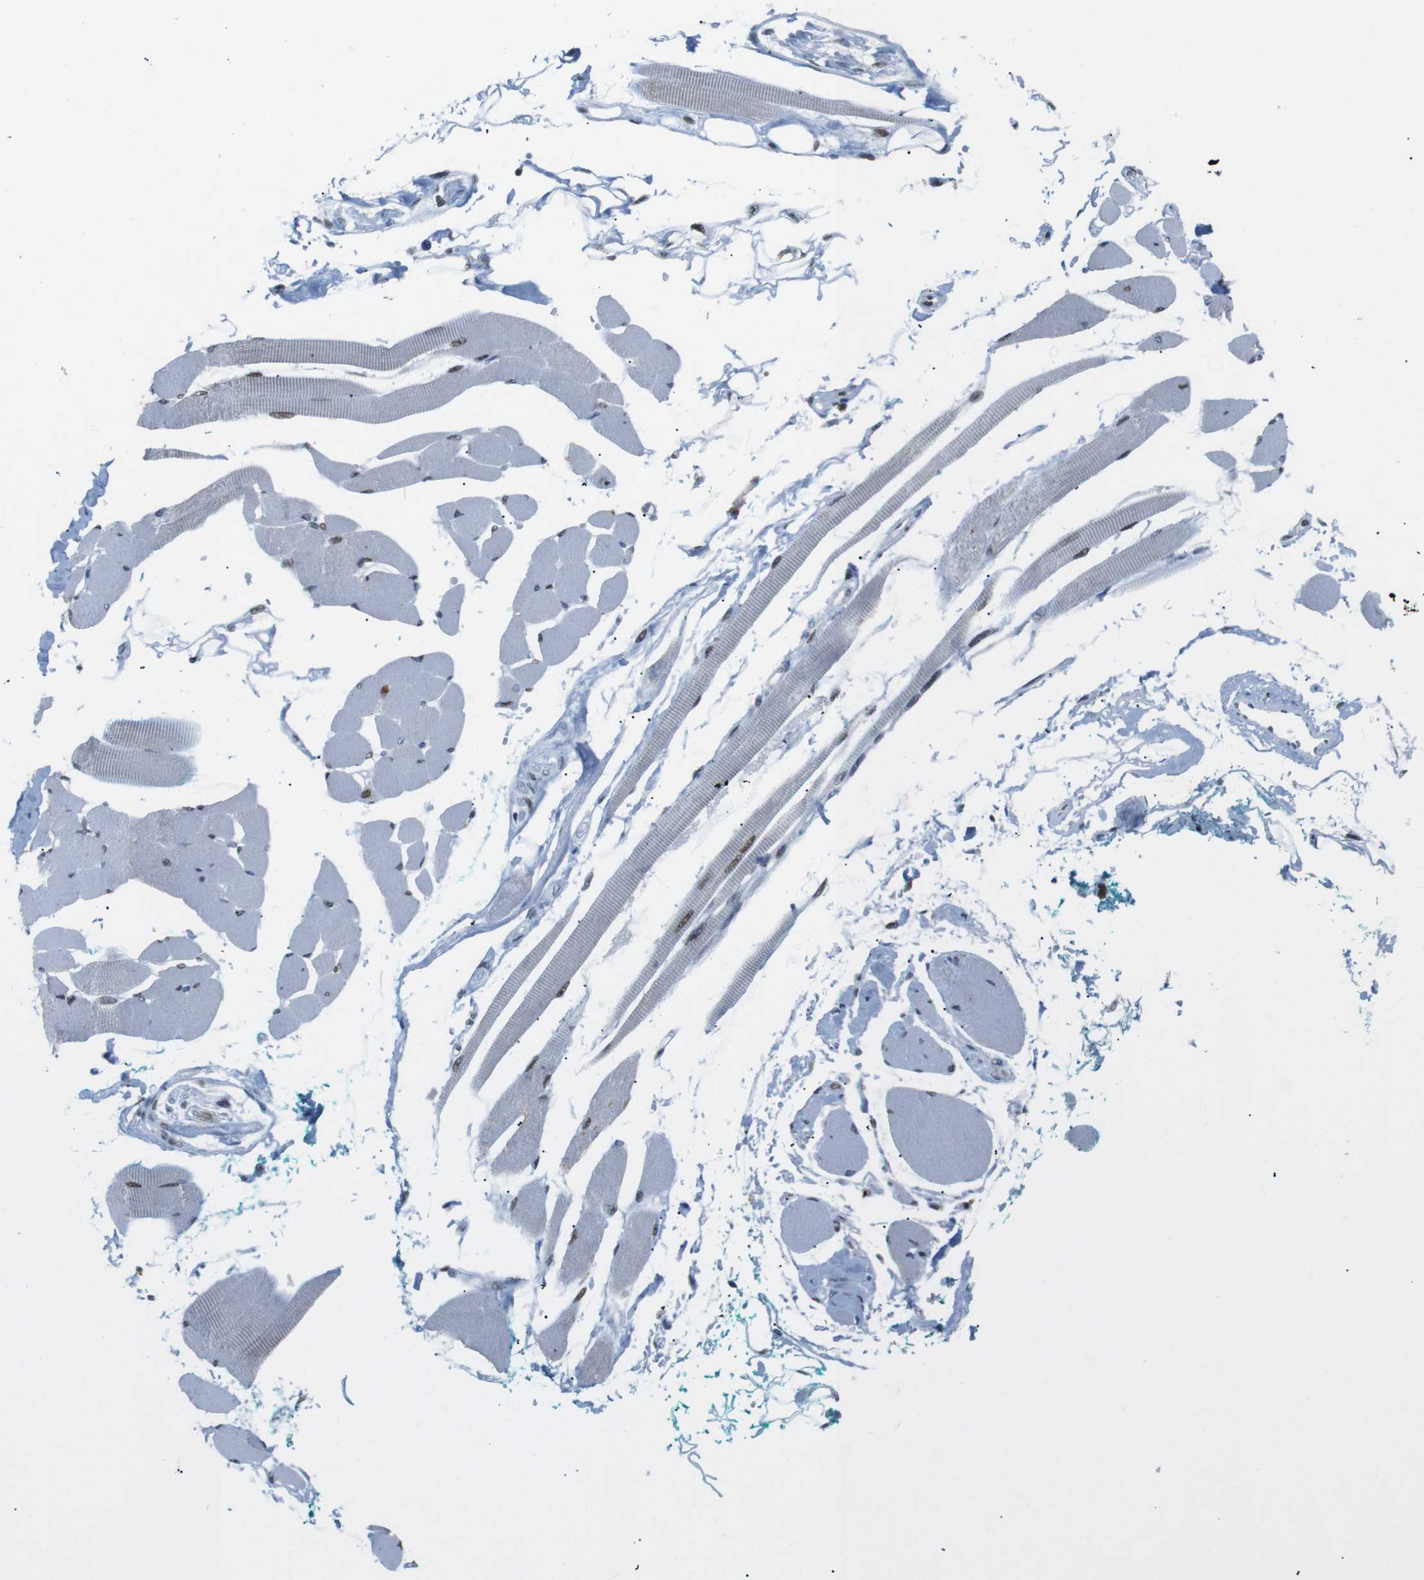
{"staining": {"intensity": "moderate", "quantity": ">75%", "location": "nuclear"}, "tissue": "skeletal muscle", "cell_type": "Myocytes", "image_type": "normal", "snomed": [{"axis": "morphology", "description": "Normal tissue, NOS"}, {"axis": "topography", "description": "Skeletal muscle"}, {"axis": "topography", "description": "Oral tissue"}, {"axis": "topography", "description": "Peripheral nerve tissue"}], "caption": "Immunohistochemistry (IHC) of unremarkable skeletal muscle reveals medium levels of moderate nuclear staining in about >75% of myocytes.", "gene": "RIOX2", "patient": {"sex": "female", "age": 84}}